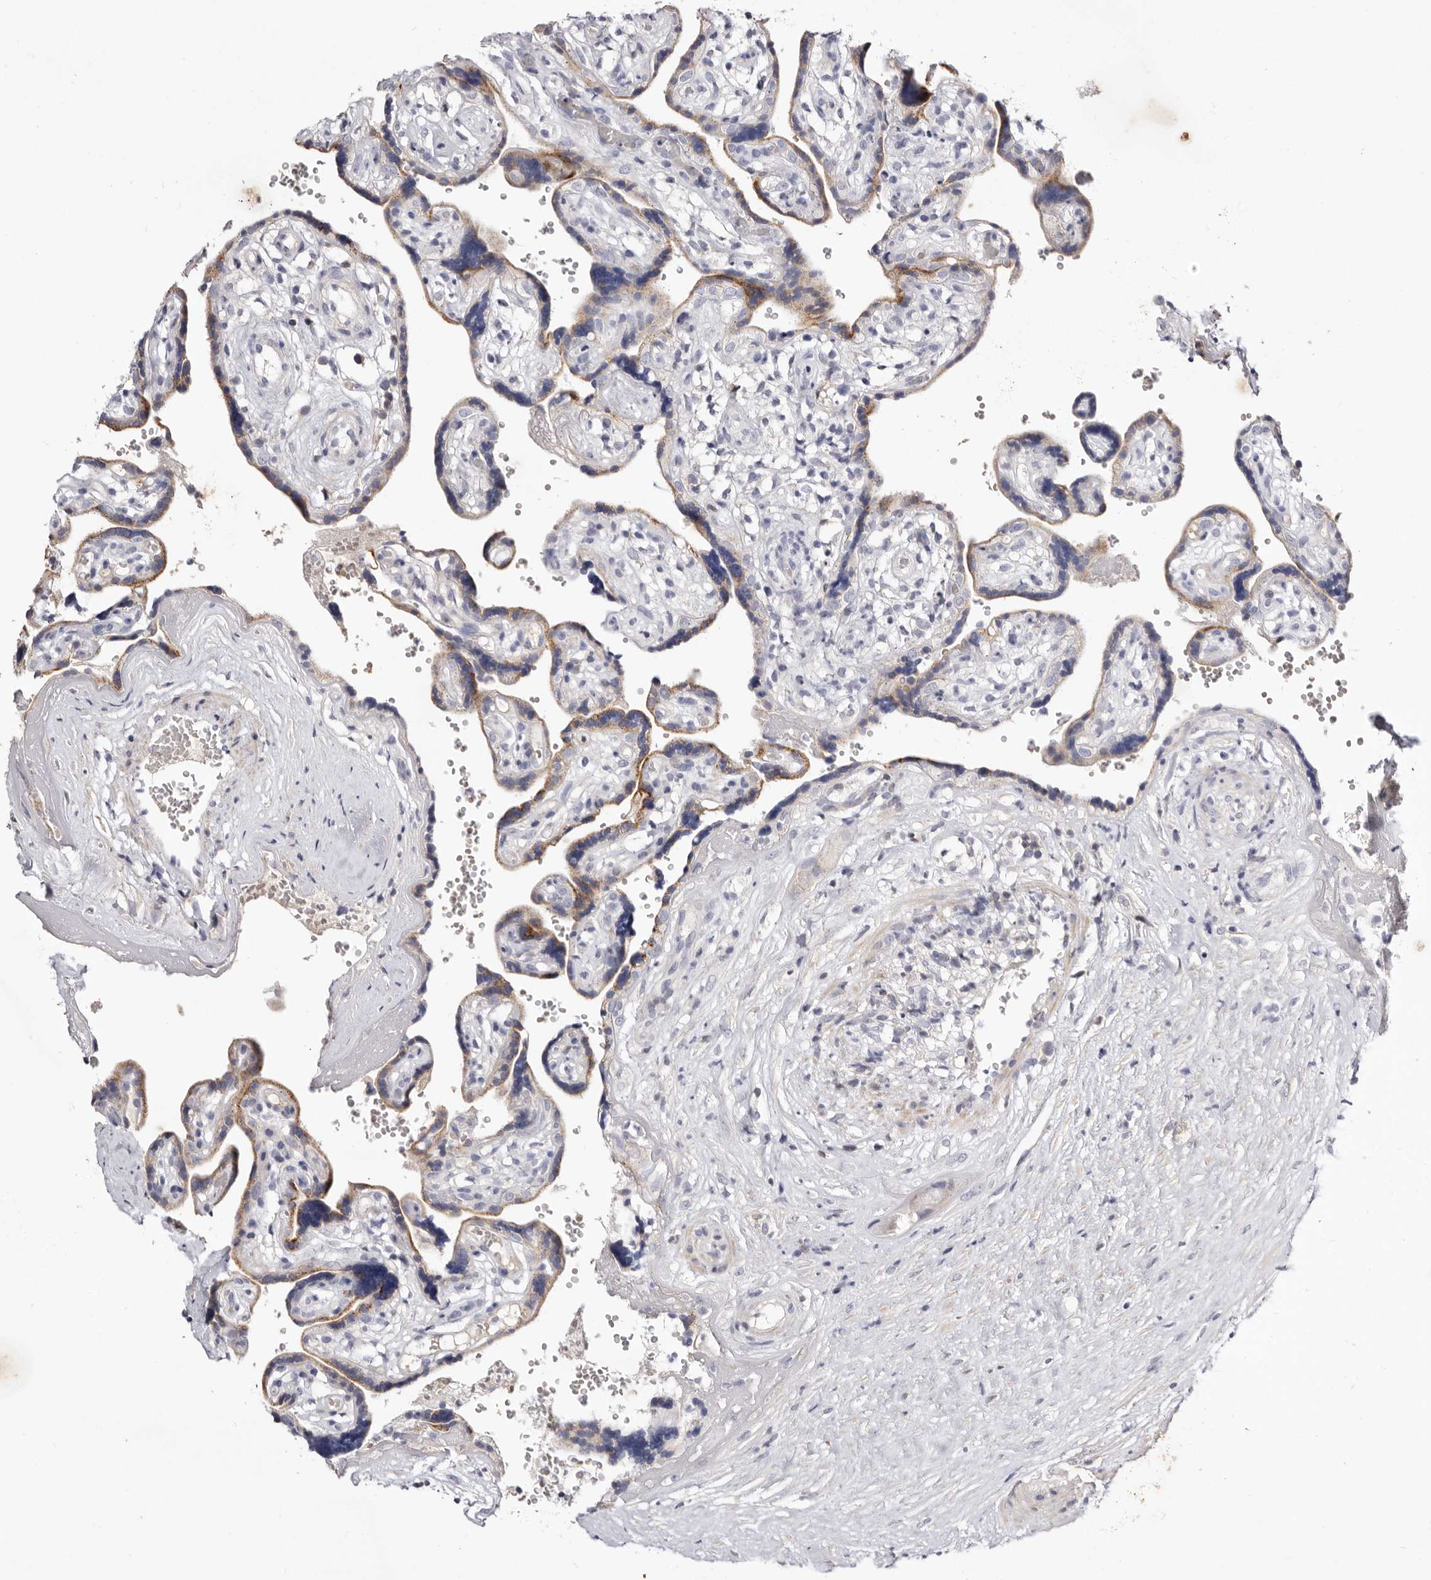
{"staining": {"intensity": "moderate", "quantity": "<25%", "location": "cytoplasmic/membranous"}, "tissue": "placenta", "cell_type": "Decidual cells", "image_type": "normal", "snomed": [{"axis": "morphology", "description": "Normal tissue, NOS"}, {"axis": "topography", "description": "Placenta"}], "caption": "Immunohistochemical staining of unremarkable placenta exhibits moderate cytoplasmic/membranous protein staining in approximately <25% of decidual cells. Immunohistochemistry stains the protein of interest in brown and the nuclei are stained blue.", "gene": "S1PR5", "patient": {"sex": "female", "age": 30}}